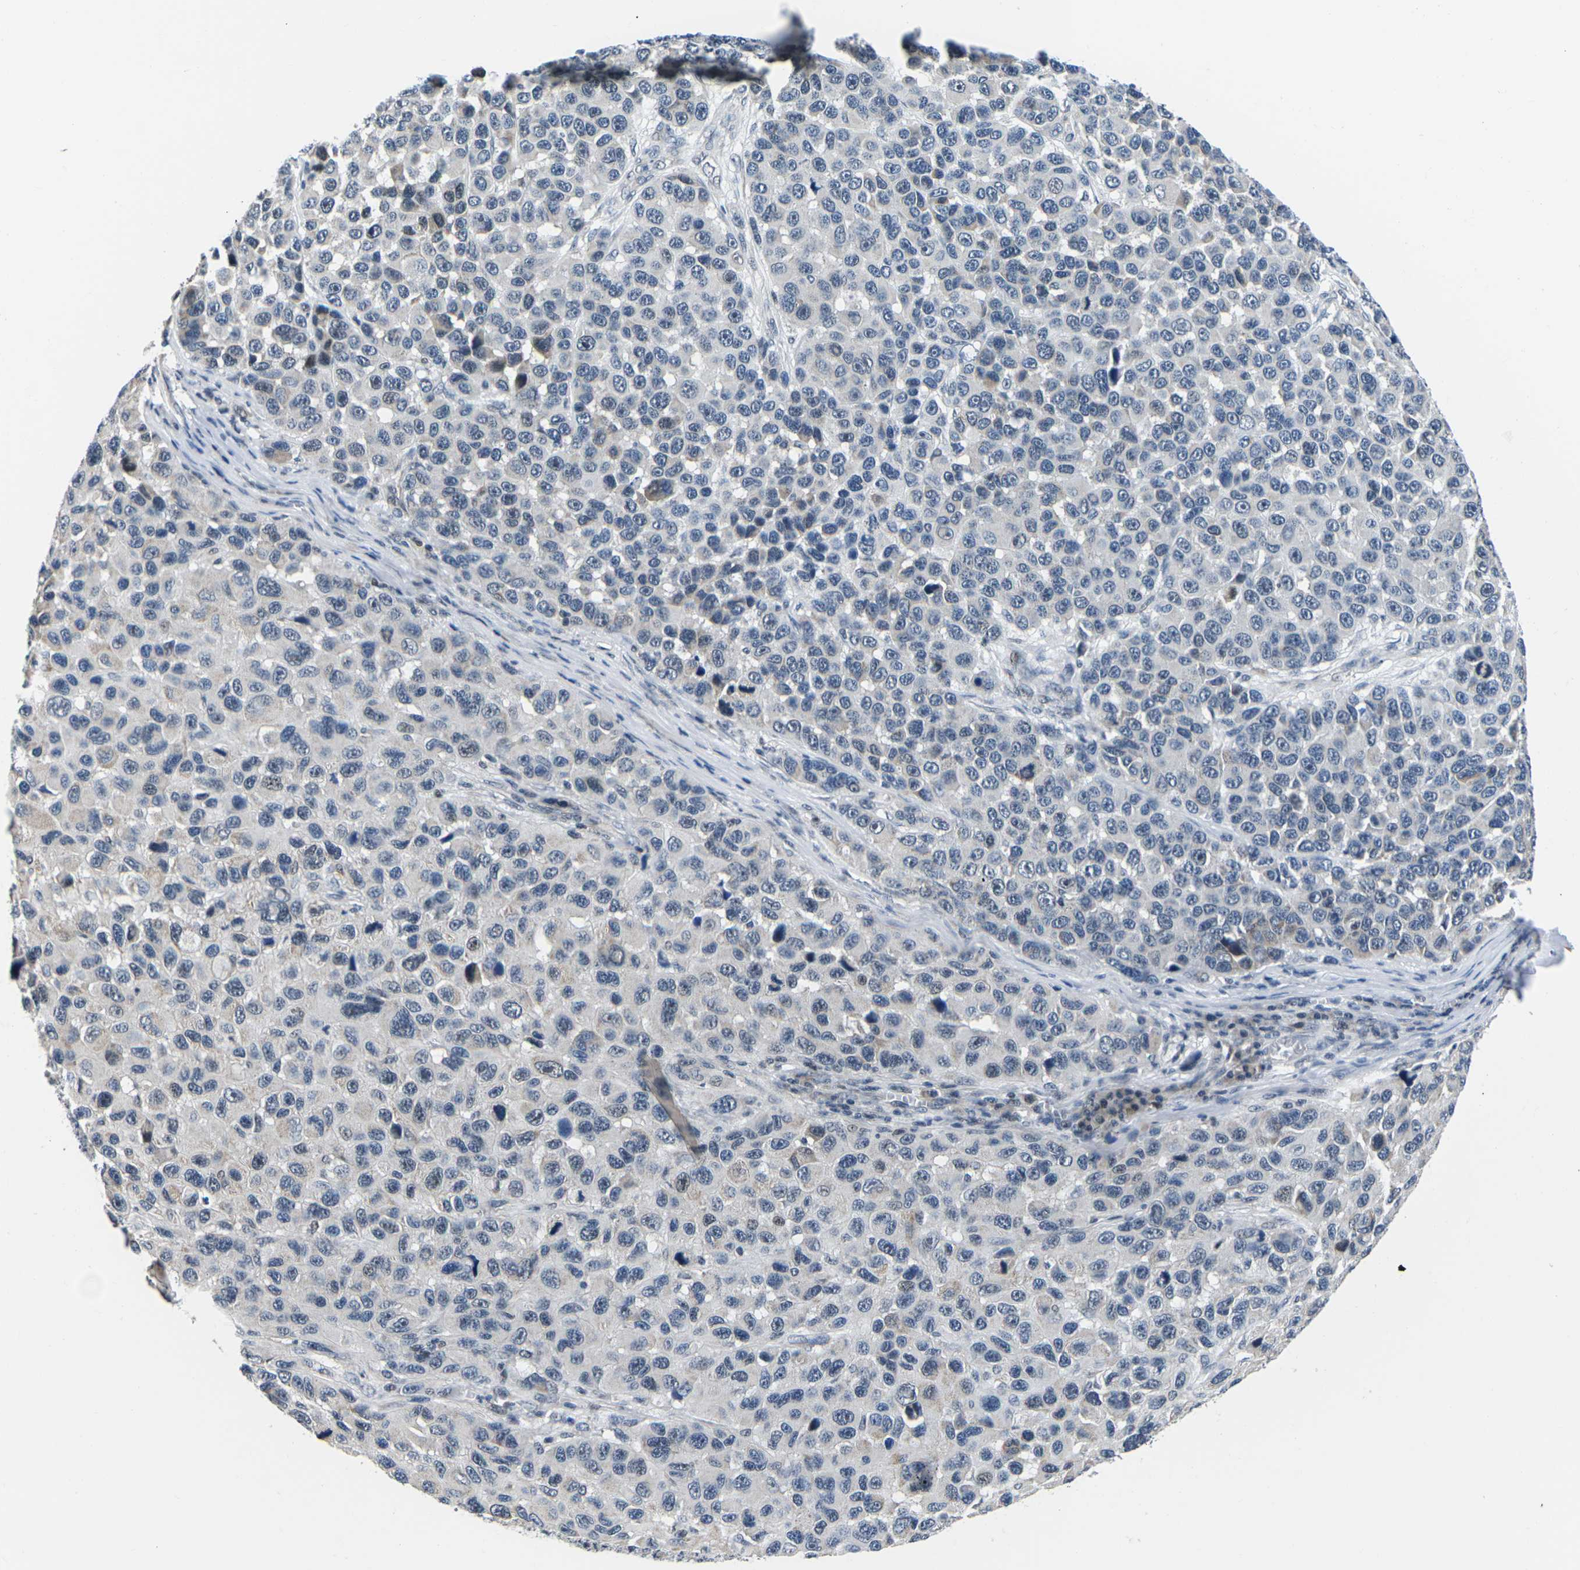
{"staining": {"intensity": "negative", "quantity": "none", "location": "none"}, "tissue": "melanoma", "cell_type": "Tumor cells", "image_type": "cancer", "snomed": [{"axis": "morphology", "description": "Malignant melanoma, NOS"}, {"axis": "topography", "description": "Skin"}], "caption": "Immunohistochemical staining of human malignant melanoma reveals no significant positivity in tumor cells.", "gene": "CDC73", "patient": {"sex": "male", "age": 53}}